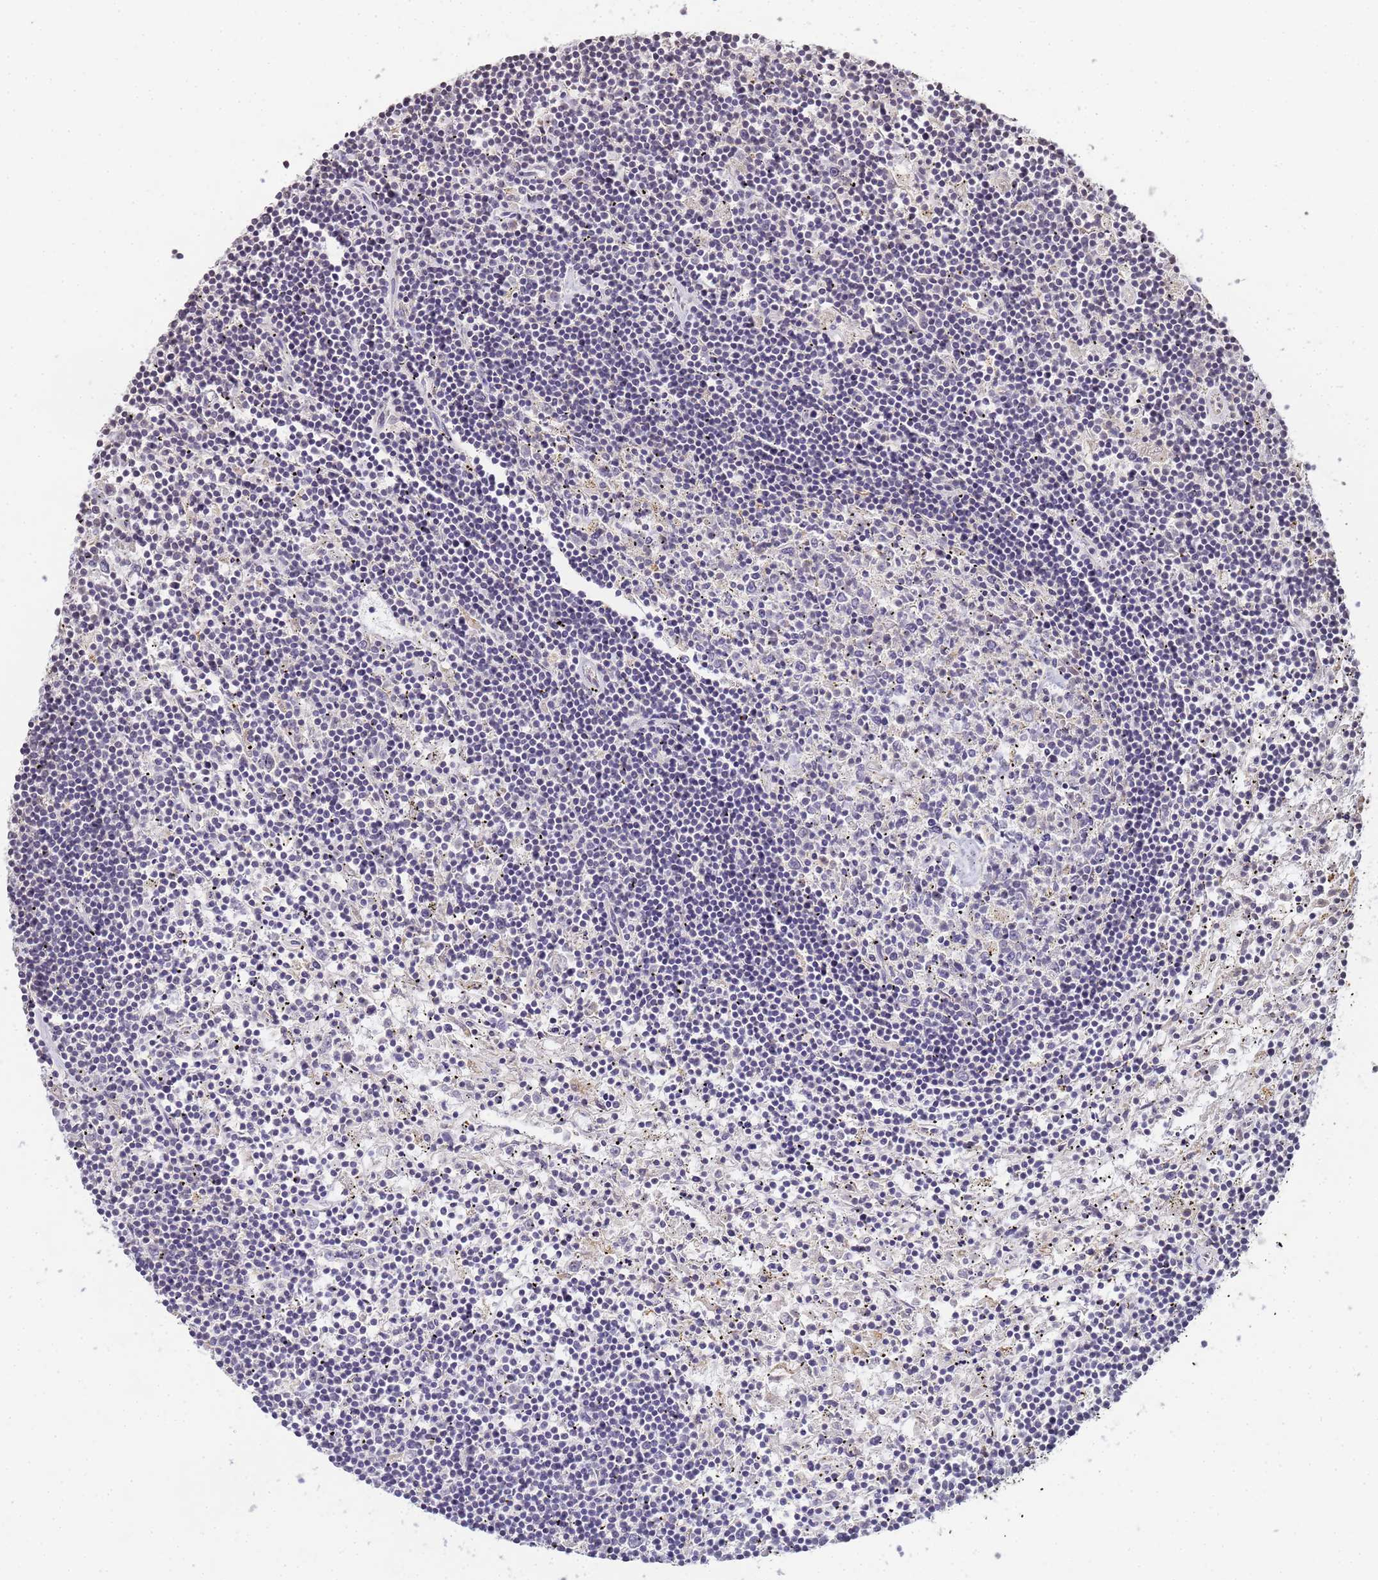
{"staining": {"intensity": "negative", "quantity": "none", "location": "none"}, "tissue": "lymphoma", "cell_type": "Tumor cells", "image_type": "cancer", "snomed": [{"axis": "morphology", "description": "Malignant lymphoma, non-Hodgkin's type, Low grade"}, {"axis": "topography", "description": "Spleen"}], "caption": "Tumor cells are negative for brown protein staining in low-grade malignant lymphoma, non-Hodgkin's type. (Immunohistochemistry, brightfield microscopy, high magnification).", "gene": "MYL7", "patient": {"sex": "male", "age": 76}}